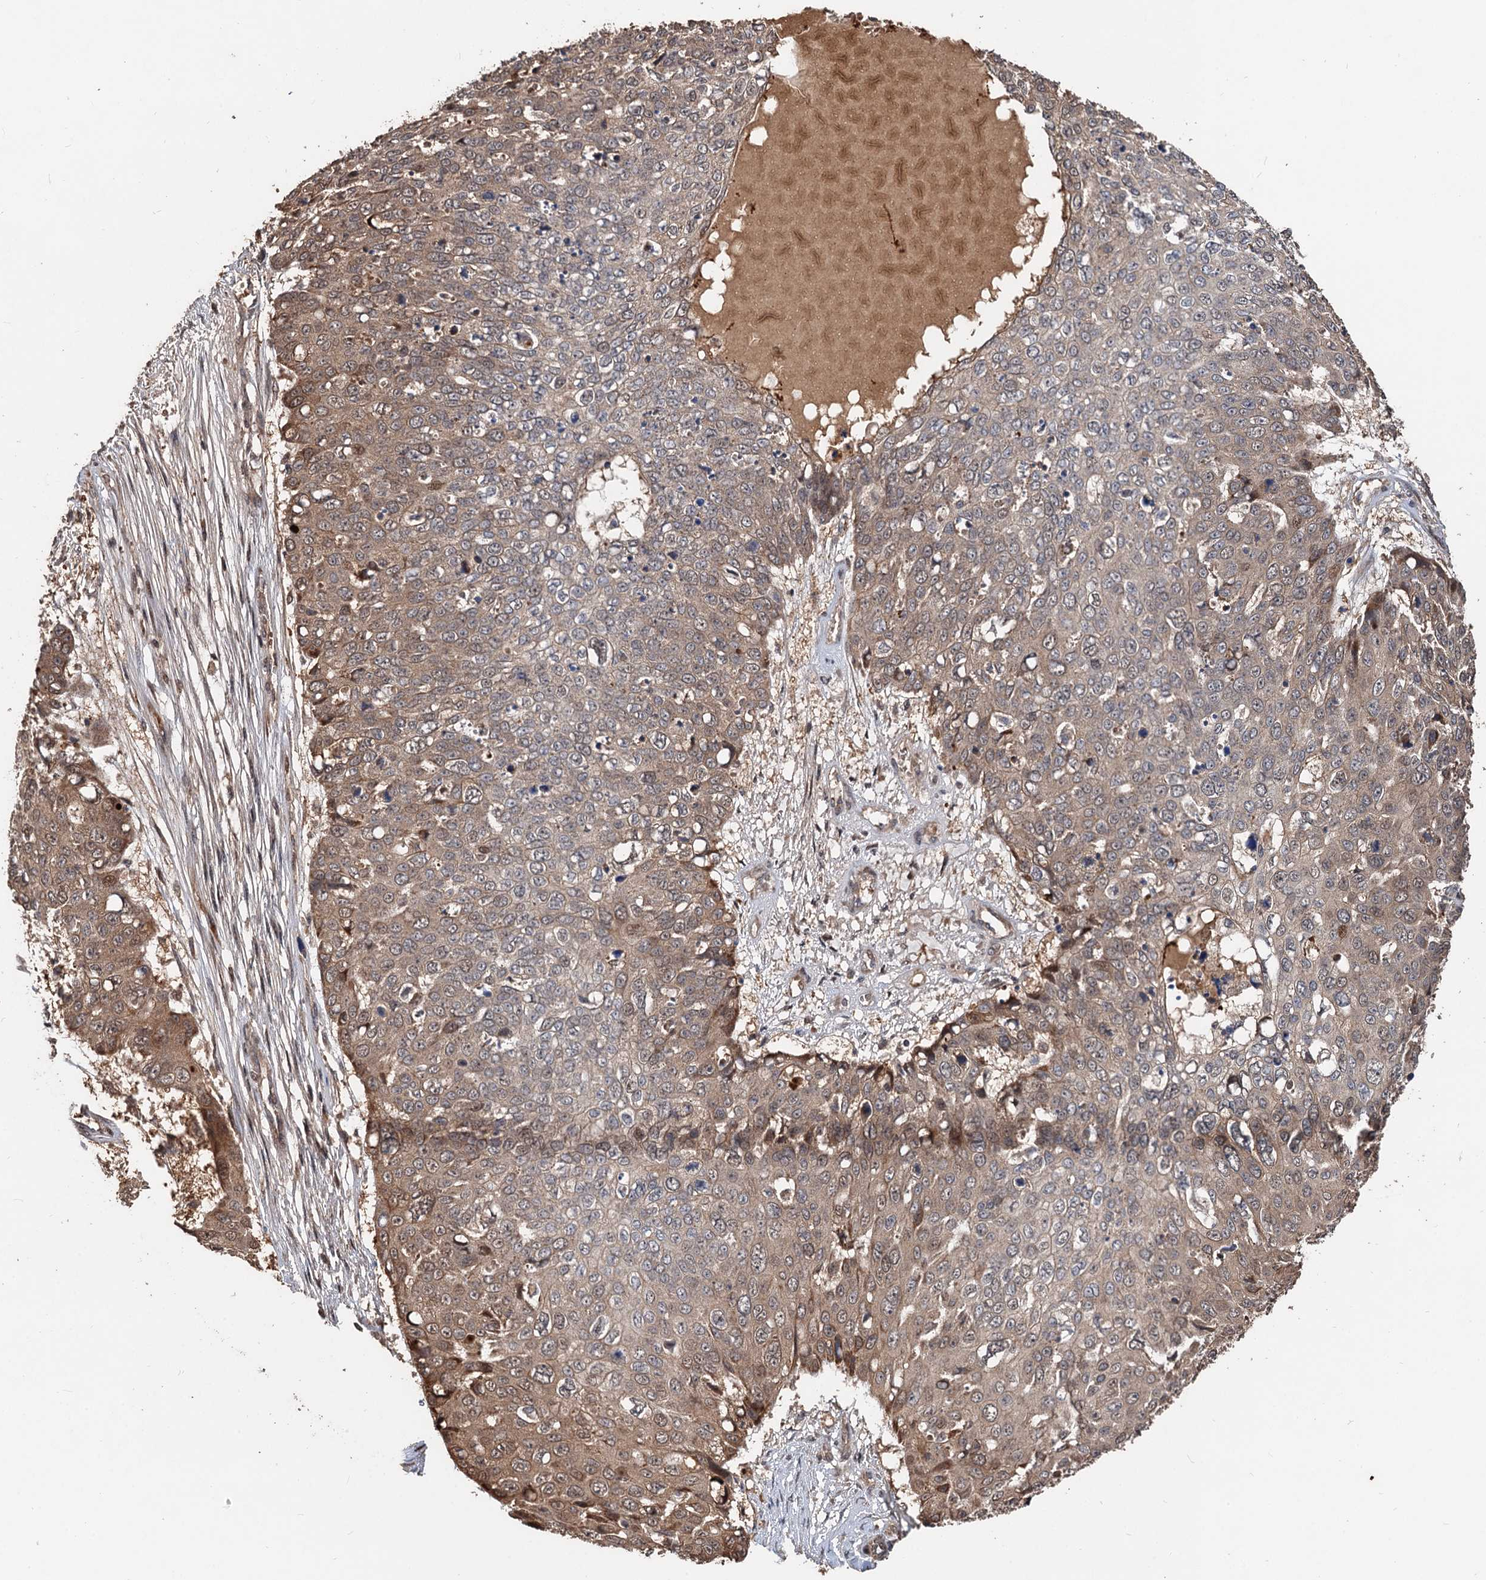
{"staining": {"intensity": "moderate", "quantity": "25%-75%", "location": "cytoplasmic/membranous"}, "tissue": "skin cancer", "cell_type": "Tumor cells", "image_type": "cancer", "snomed": [{"axis": "morphology", "description": "Squamous cell carcinoma, NOS"}, {"axis": "topography", "description": "Skin"}], "caption": "Protein analysis of skin cancer tissue demonstrates moderate cytoplasmic/membranous expression in about 25%-75% of tumor cells.", "gene": "DEXI", "patient": {"sex": "male", "age": 71}}